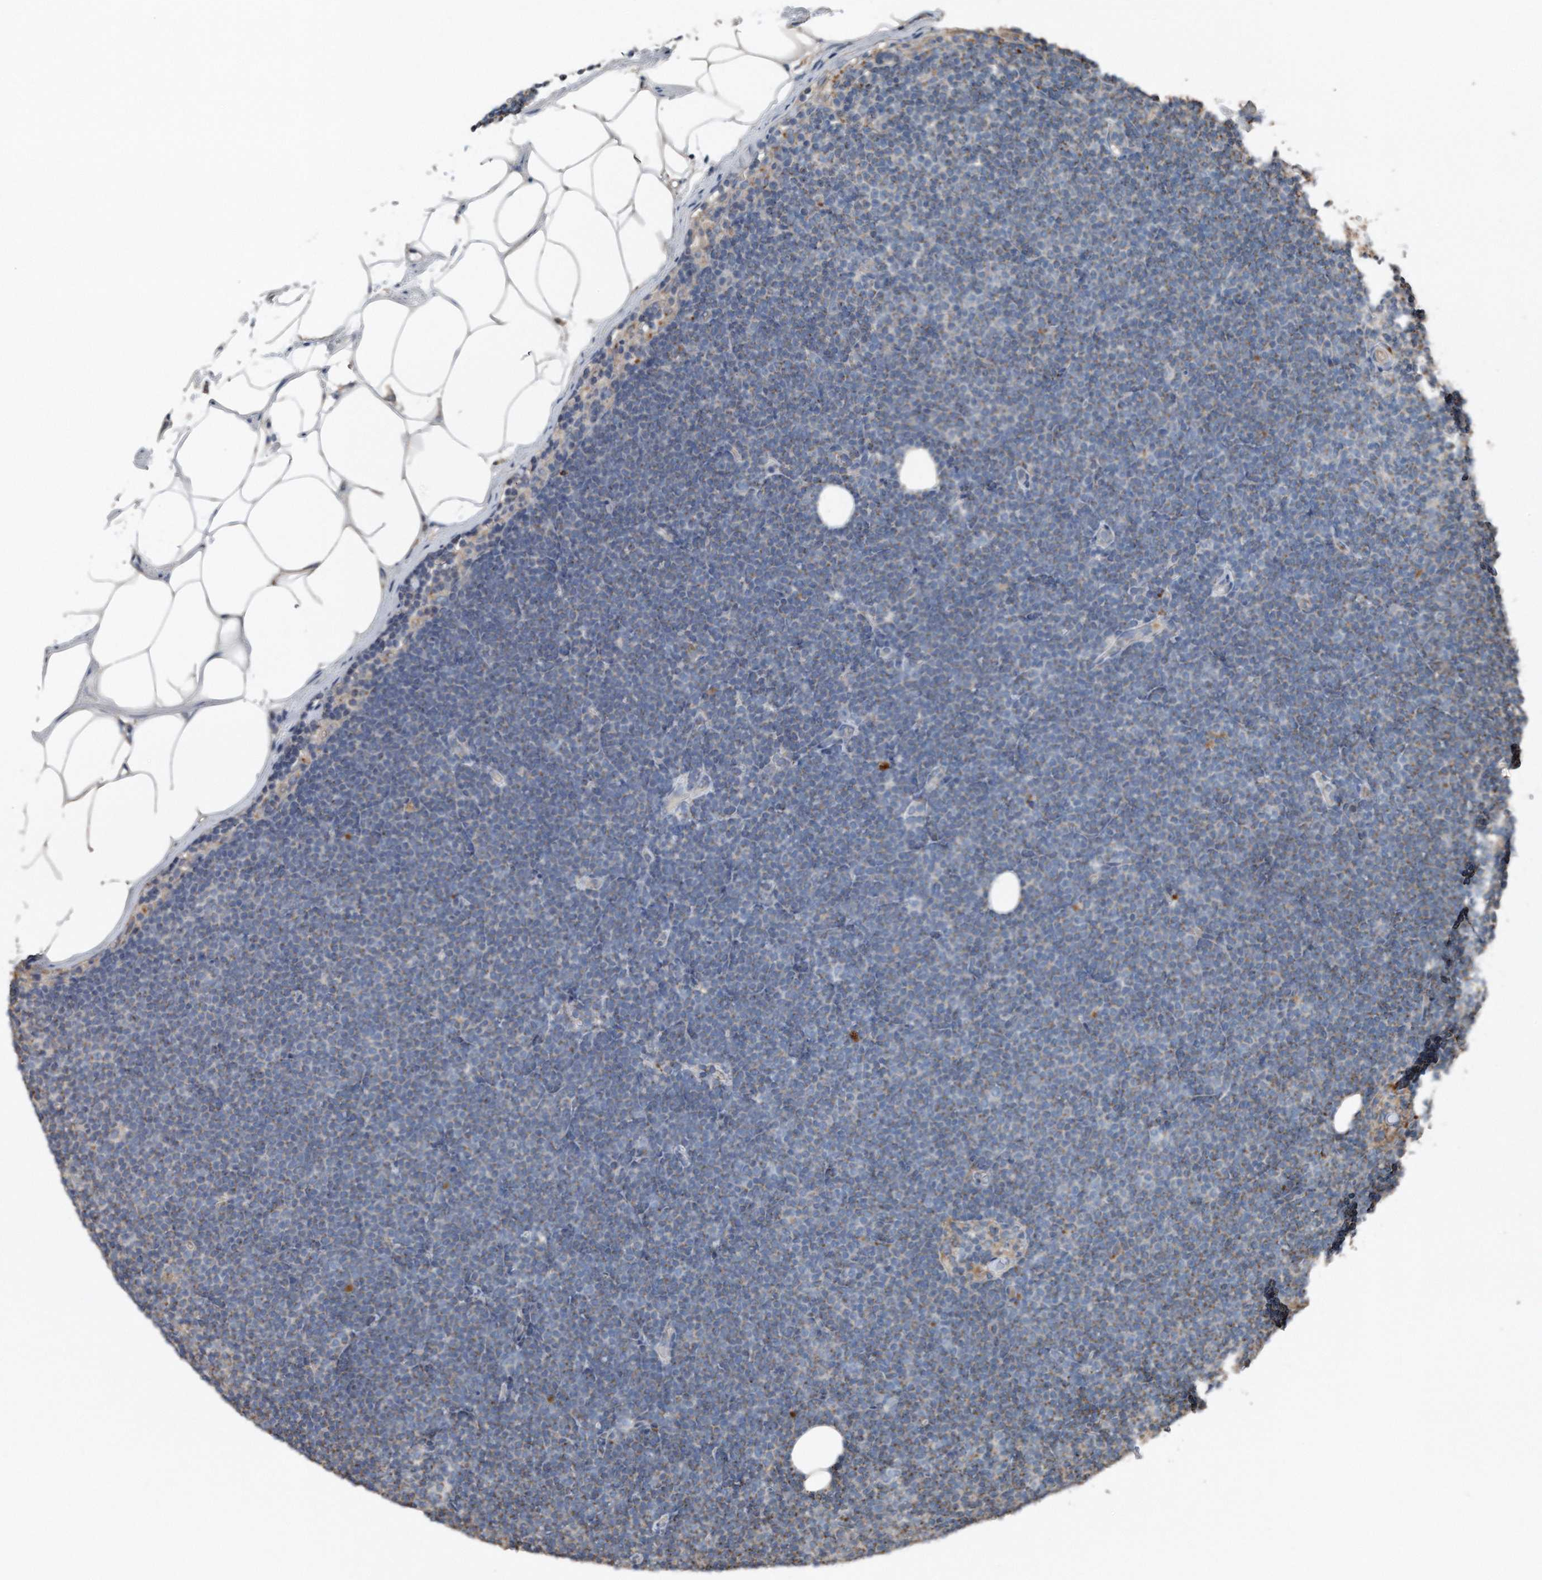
{"staining": {"intensity": "negative", "quantity": "none", "location": "none"}, "tissue": "lymphoma", "cell_type": "Tumor cells", "image_type": "cancer", "snomed": [{"axis": "morphology", "description": "Malignant lymphoma, non-Hodgkin's type, Low grade"}, {"axis": "topography", "description": "Lymph node"}], "caption": "This is a micrograph of immunohistochemistry (IHC) staining of lymphoma, which shows no staining in tumor cells.", "gene": "ZNF772", "patient": {"sex": "female", "age": 53}}